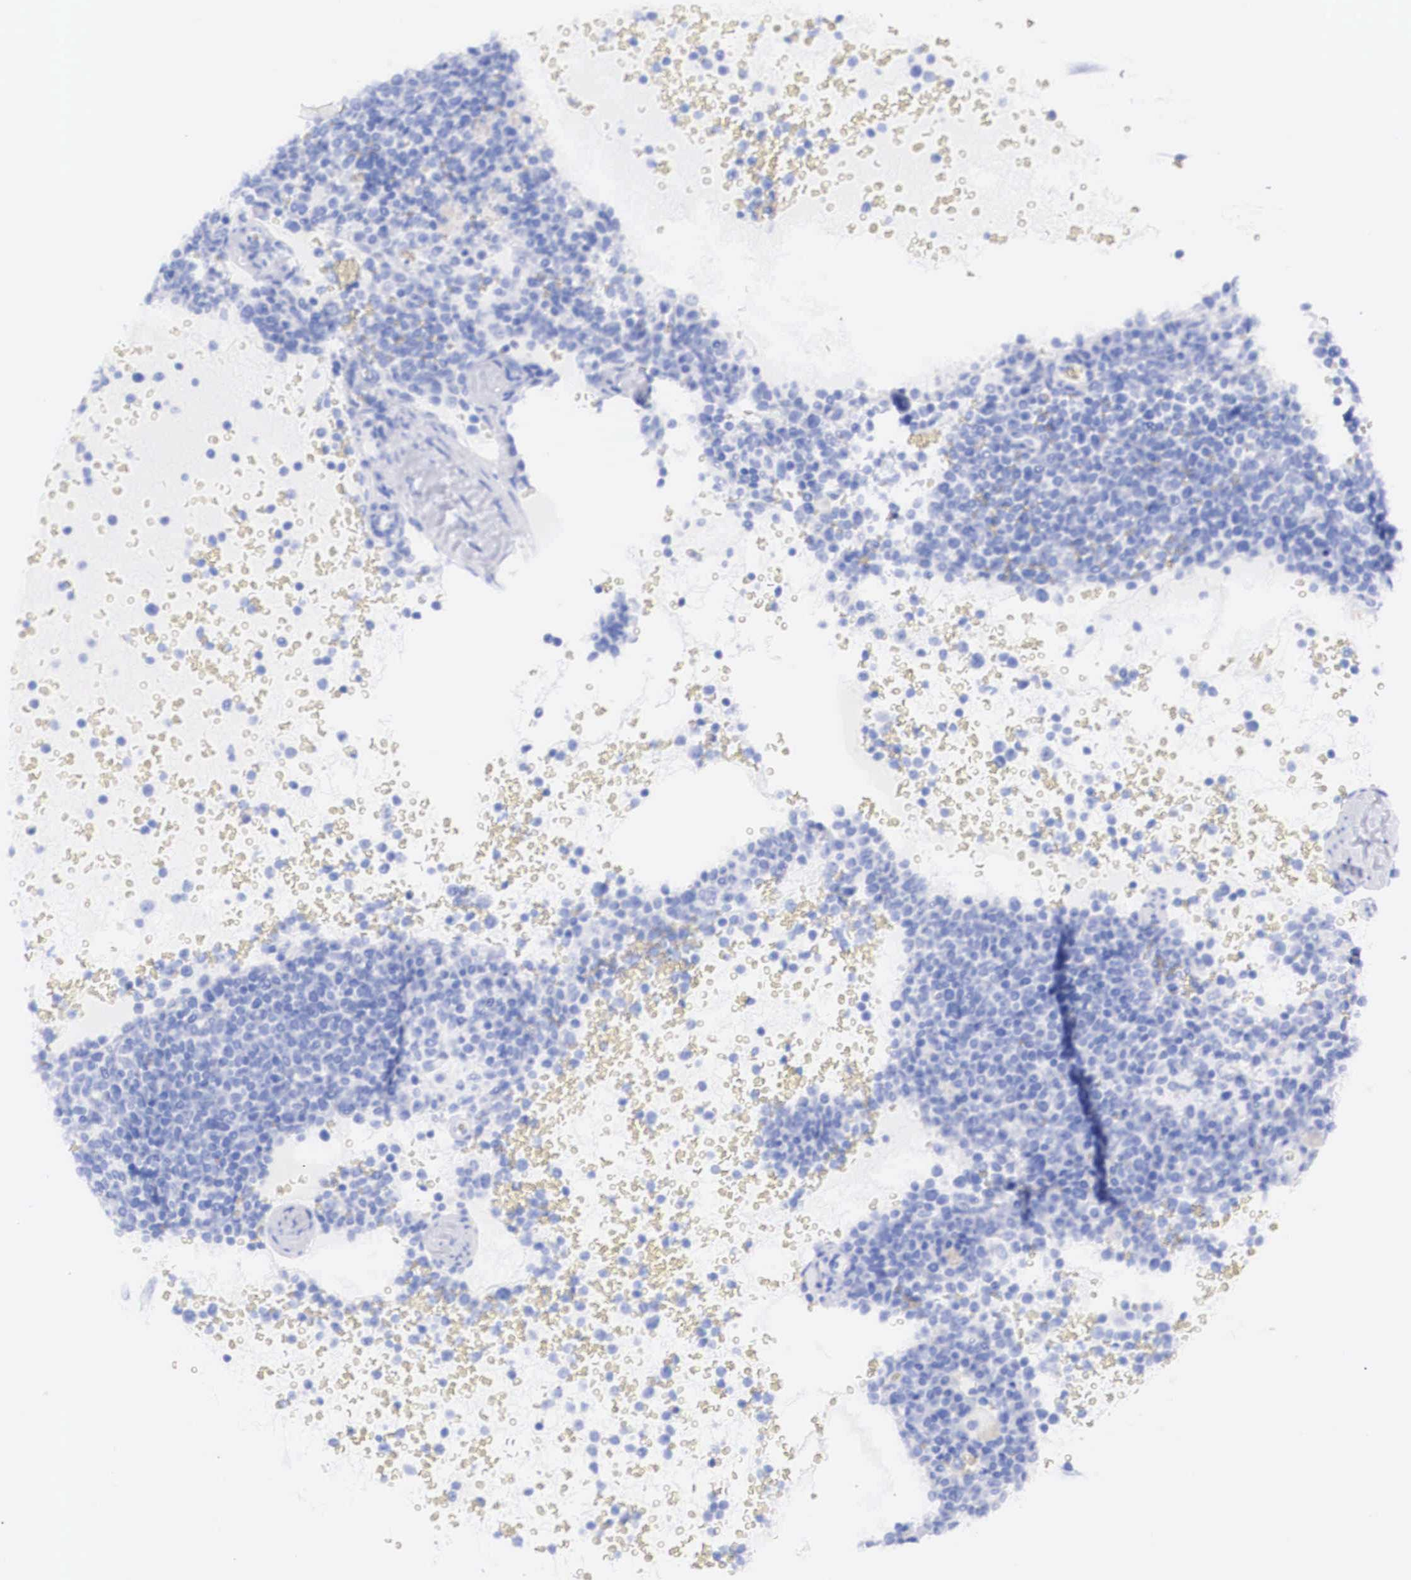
{"staining": {"intensity": "negative", "quantity": "none", "location": "none"}, "tissue": "lymphoma", "cell_type": "Tumor cells", "image_type": "cancer", "snomed": [{"axis": "morphology", "description": "Malignant lymphoma, non-Hodgkin's type, High grade"}, {"axis": "topography", "description": "Lymph node"}], "caption": "IHC micrograph of malignant lymphoma, non-Hodgkin's type (high-grade) stained for a protein (brown), which displays no staining in tumor cells.", "gene": "ERBB2", "patient": {"sex": "female", "age": 76}}